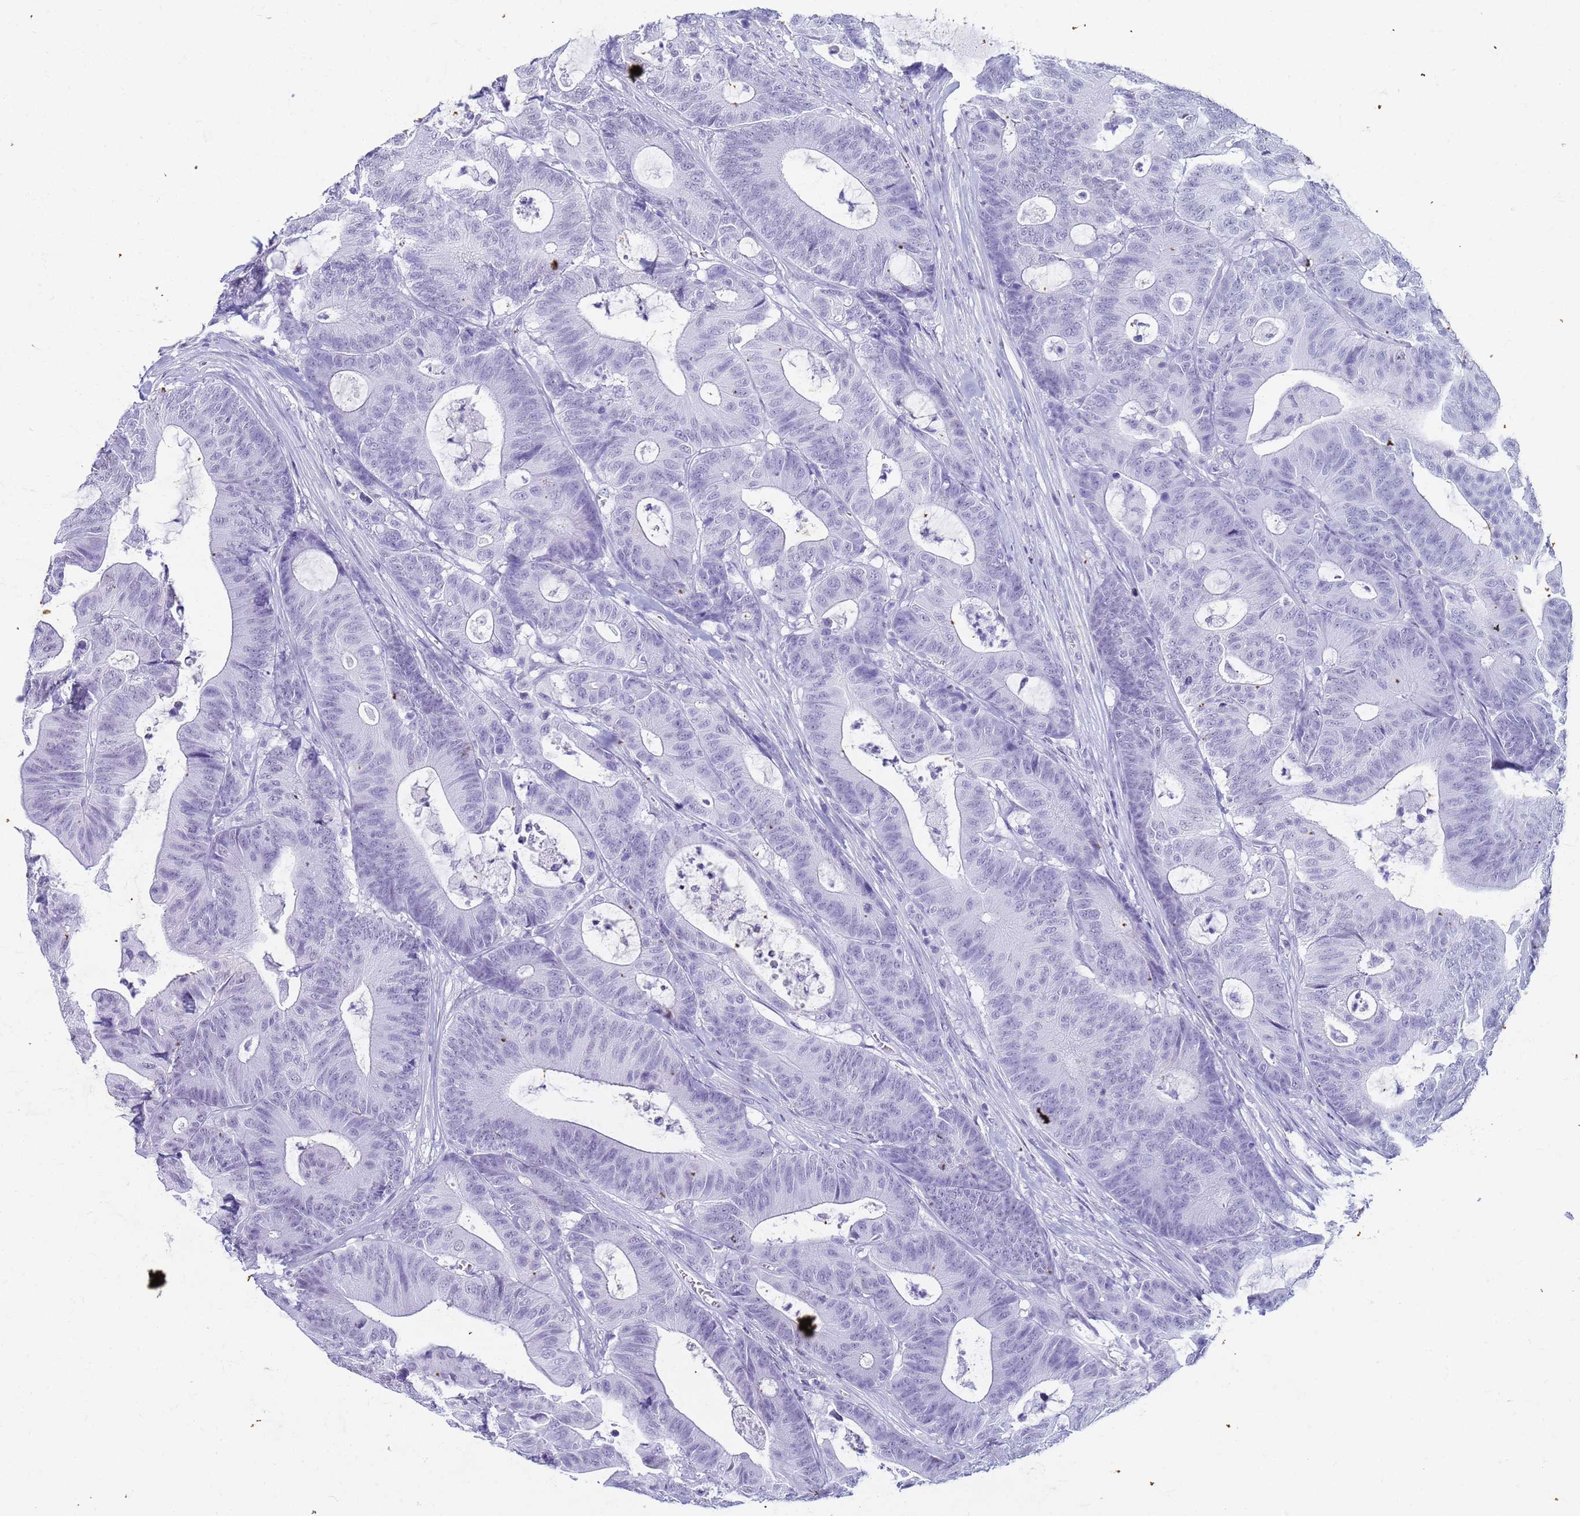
{"staining": {"intensity": "negative", "quantity": "none", "location": "none"}, "tissue": "colorectal cancer", "cell_type": "Tumor cells", "image_type": "cancer", "snomed": [{"axis": "morphology", "description": "Adenocarcinoma, NOS"}, {"axis": "topography", "description": "Colon"}], "caption": "Immunohistochemistry (IHC) of human colorectal adenocarcinoma displays no staining in tumor cells.", "gene": "SLC7A9", "patient": {"sex": "female", "age": 84}}